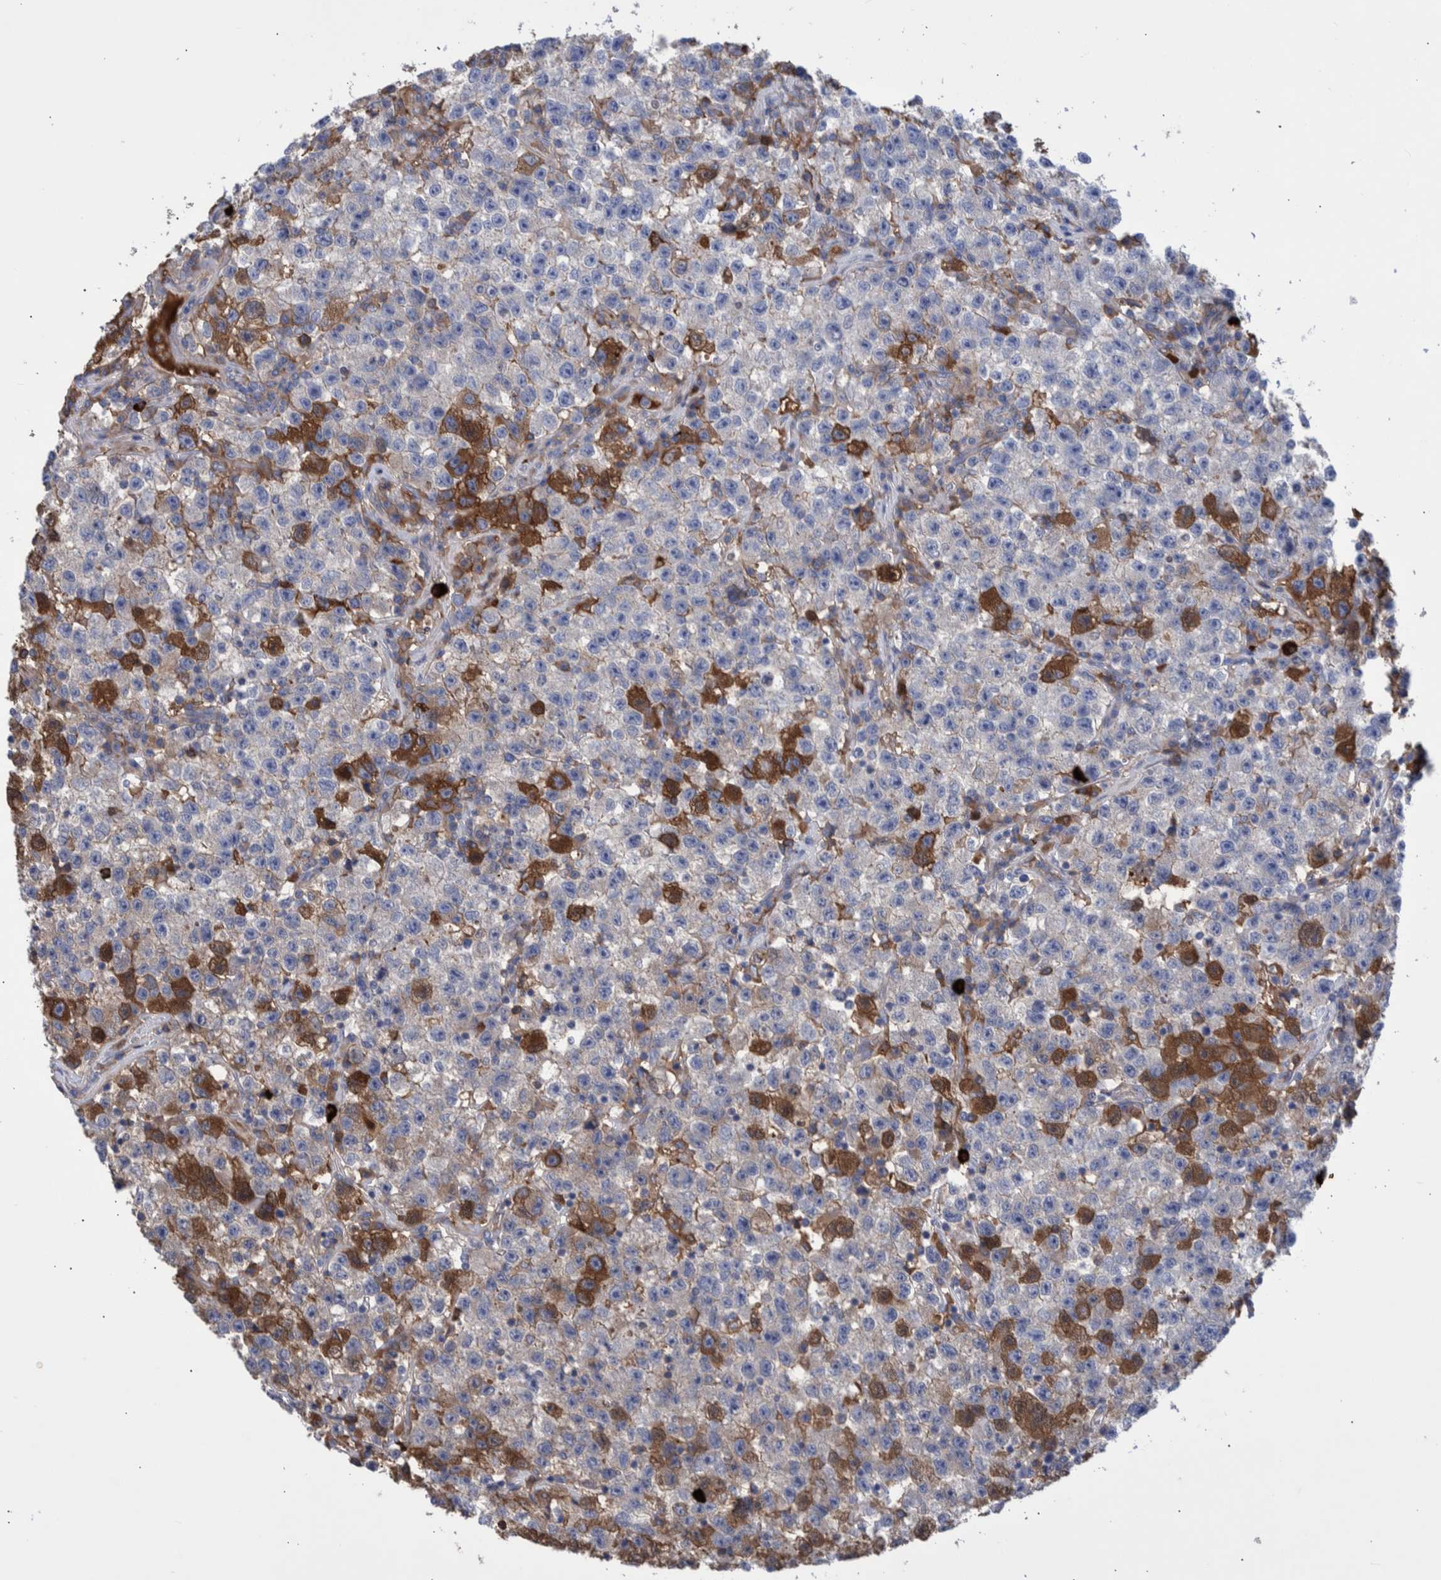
{"staining": {"intensity": "moderate", "quantity": "<25%", "location": "cytoplasmic/membranous"}, "tissue": "testis cancer", "cell_type": "Tumor cells", "image_type": "cancer", "snomed": [{"axis": "morphology", "description": "Seminoma, NOS"}, {"axis": "topography", "description": "Testis"}], "caption": "Testis cancer stained for a protein (brown) exhibits moderate cytoplasmic/membranous positive staining in about <25% of tumor cells.", "gene": "DLL4", "patient": {"sex": "male", "age": 22}}